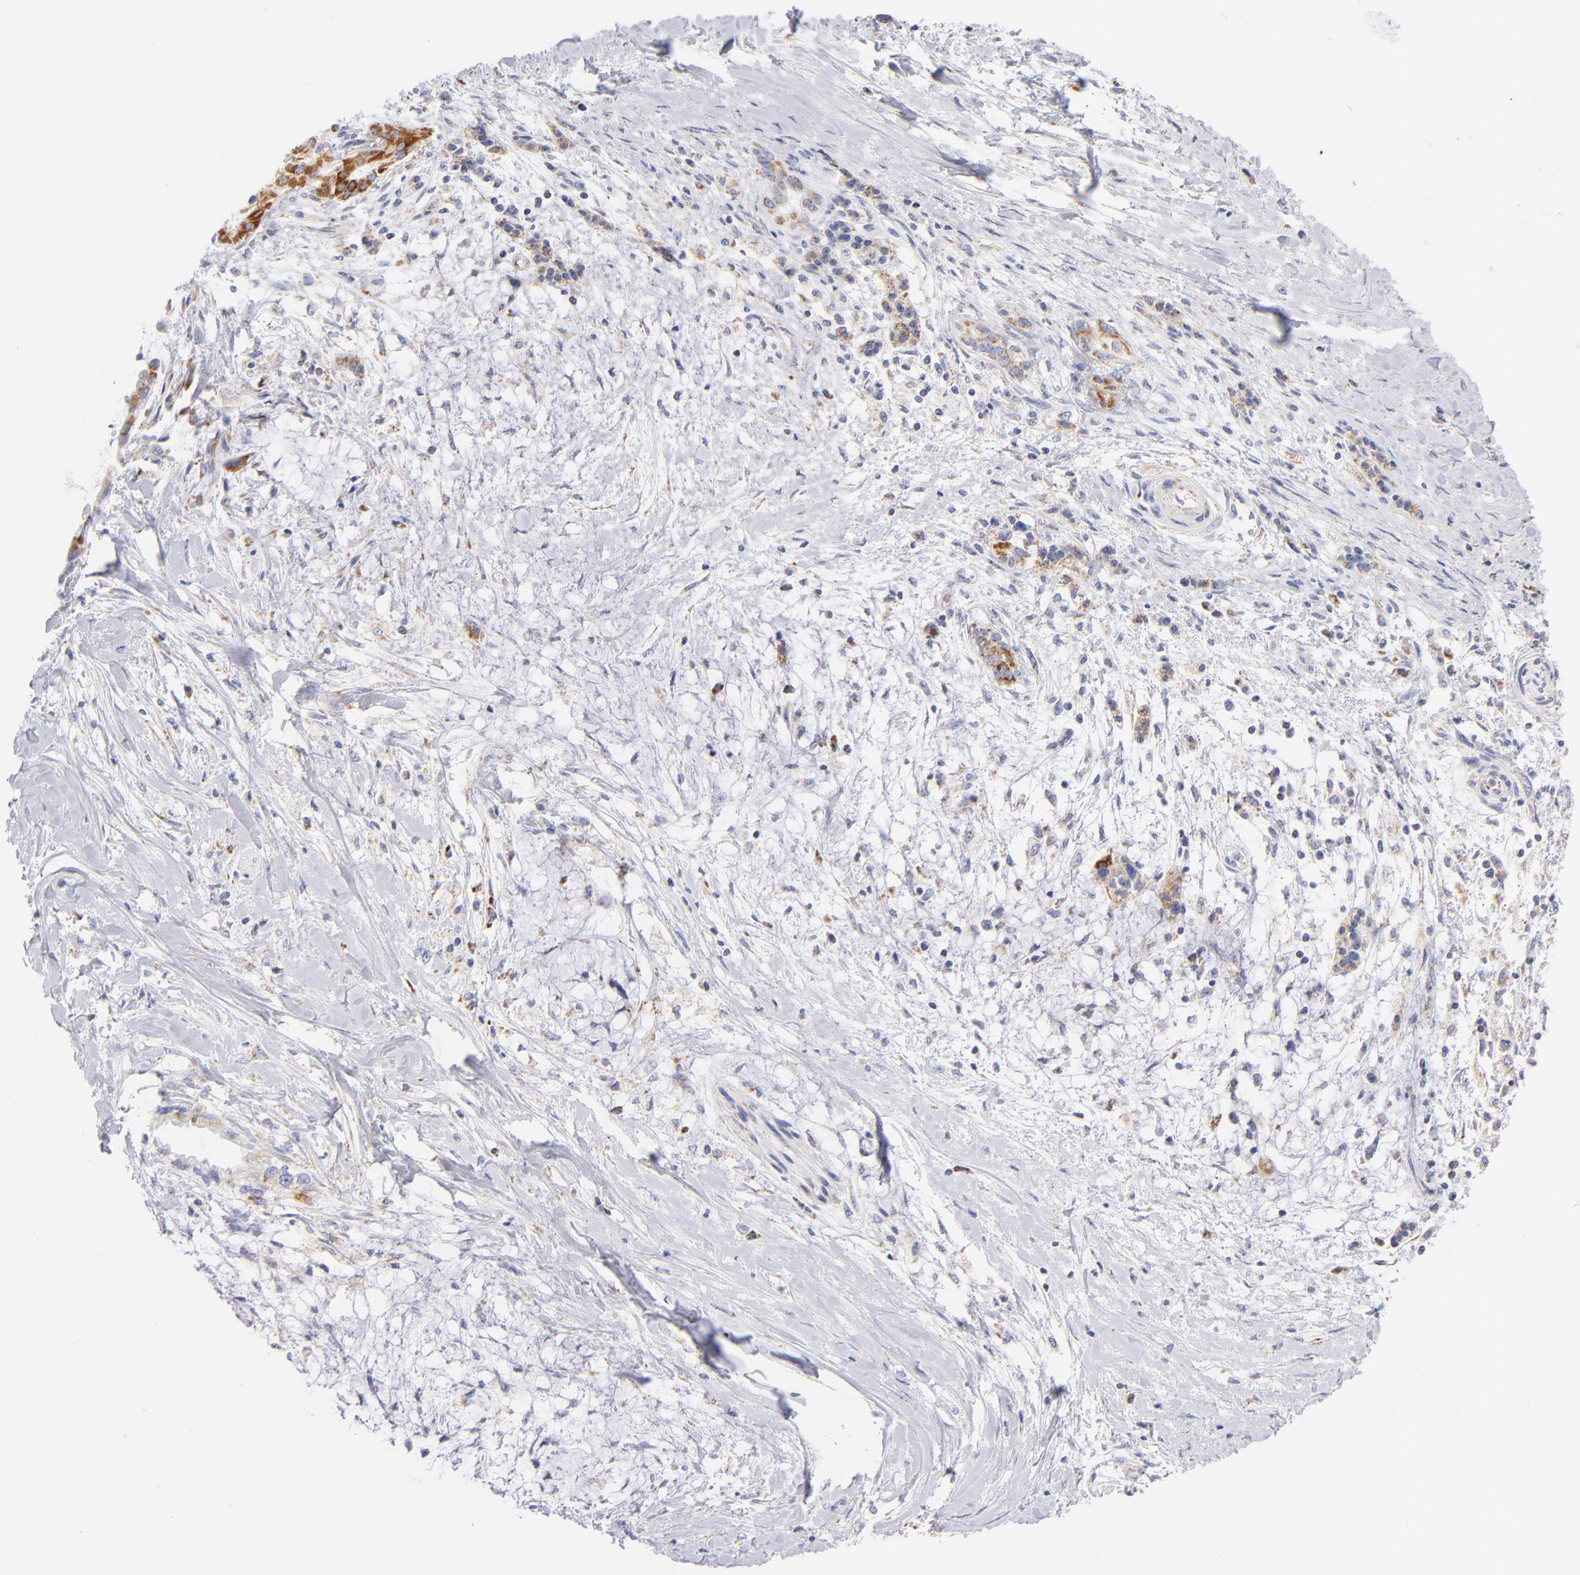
{"staining": {"intensity": "moderate", "quantity": ">75%", "location": "cytoplasmic/membranous"}, "tissue": "pancreatic cancer", "cell_type": "Tumor cells", "image_type": "cancer", "snomed": [{"axis": "morphology", "description": "Adenocarcinoma, NOS"}, {"axis": "topography", "description": "Pancreas"}], "caption": "This is a histology image of immunohistochemistry staining of pancreatic adenocarcinoma, which shows moderate expression in the cytoplasmic/membranous of tumor cells.", "gene": "AIFM1", "patient": {"sex": "female", "age": 64}}